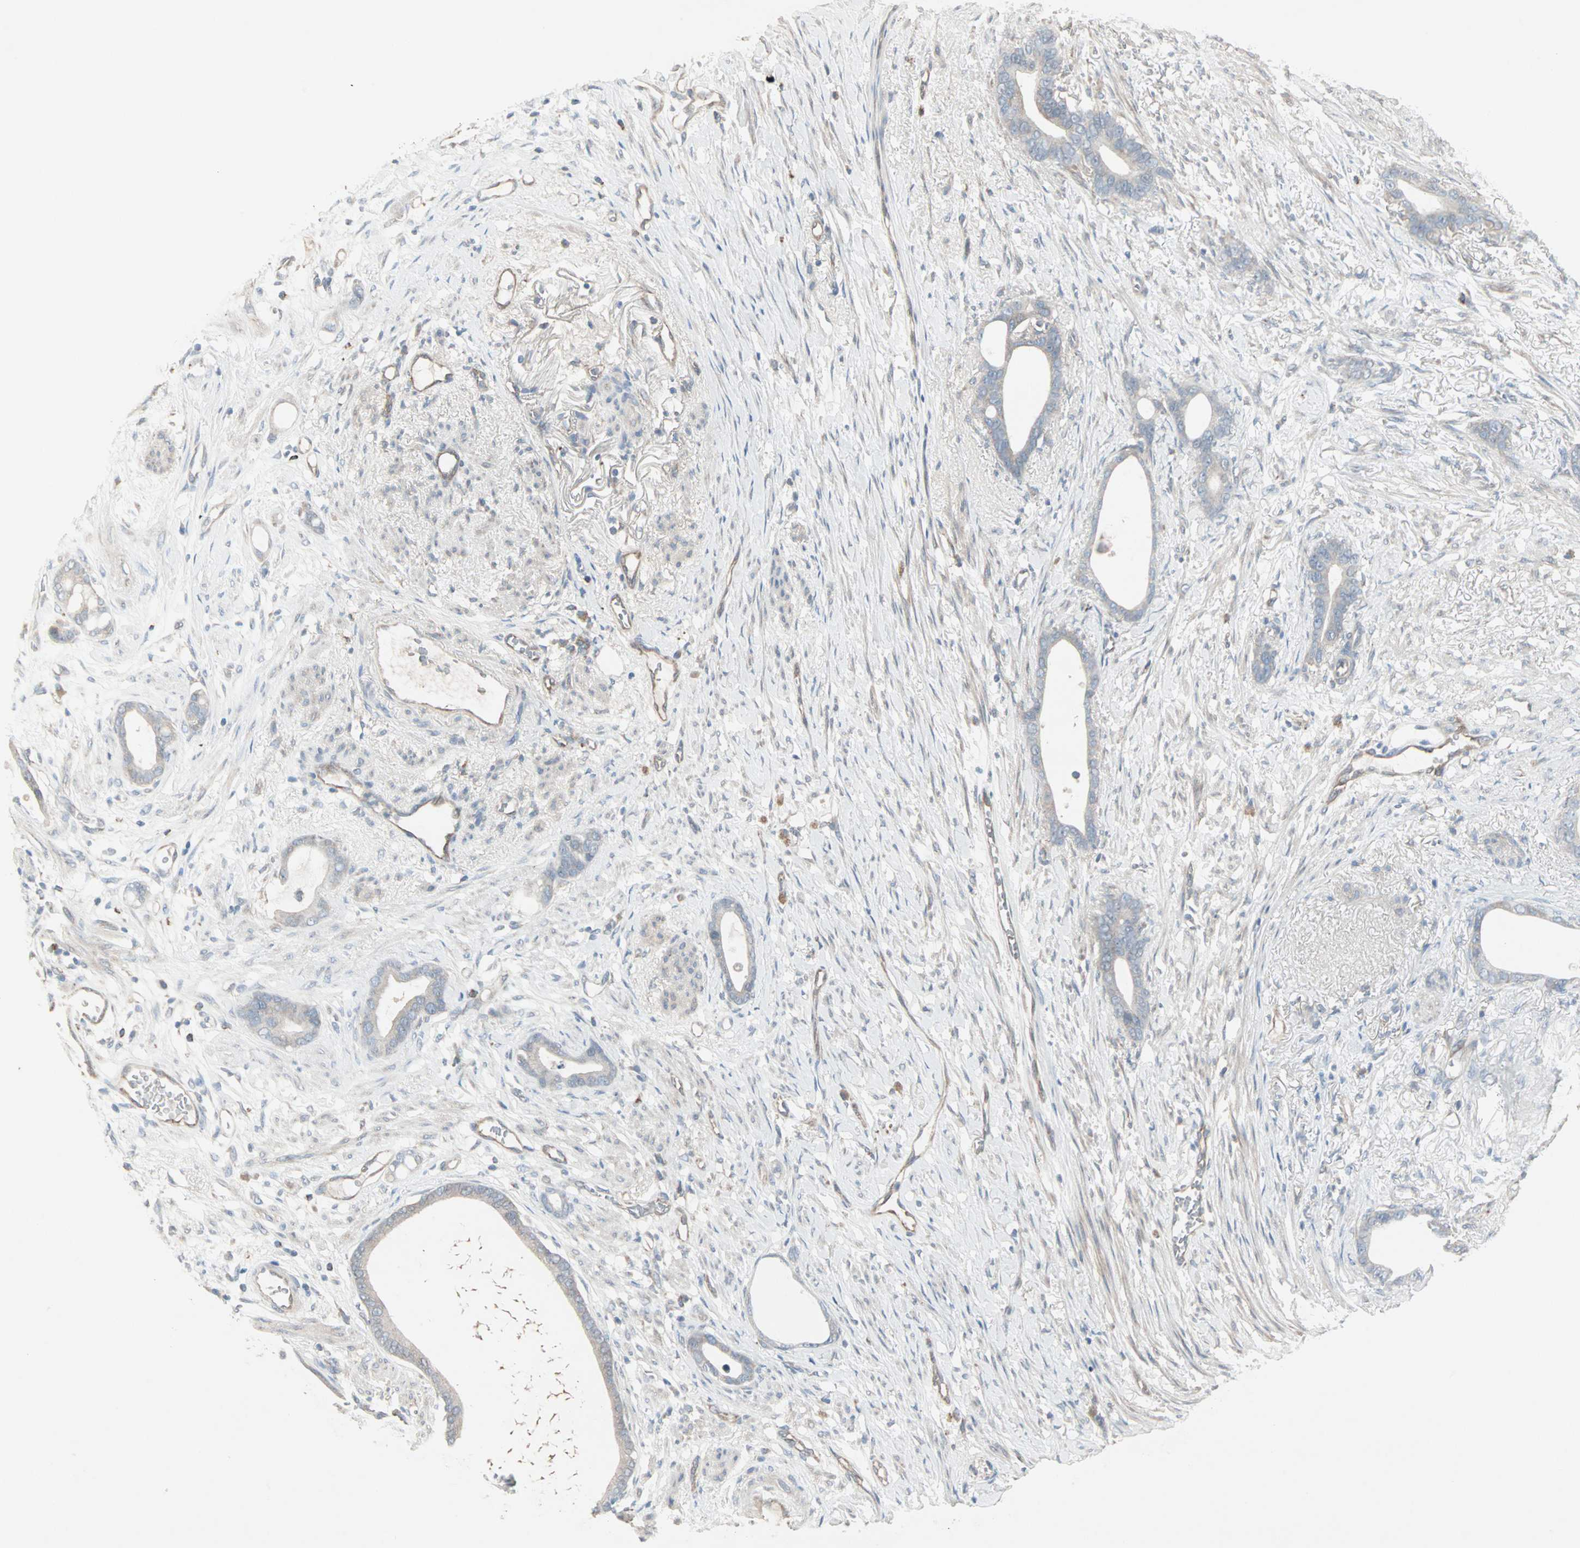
{"staining": {"intensity": "negative", "quantity": "none", "location": "none"}, "tissue": "stomach cancer", "cell_type": "Tumor cells", "image_type": "cancer", "snomed": [{"axis": "morphology", "description": "Adenocarcinoma, NOS"}, {"axis": "topography", "description": "Stomach"}], "caption": "Tumor cells show no significant staining in stomach cancer (adenocarcinoma).", "gene": "JMJD7-PLA2G4B", "patient": {"sex": "female", "age": 75}}